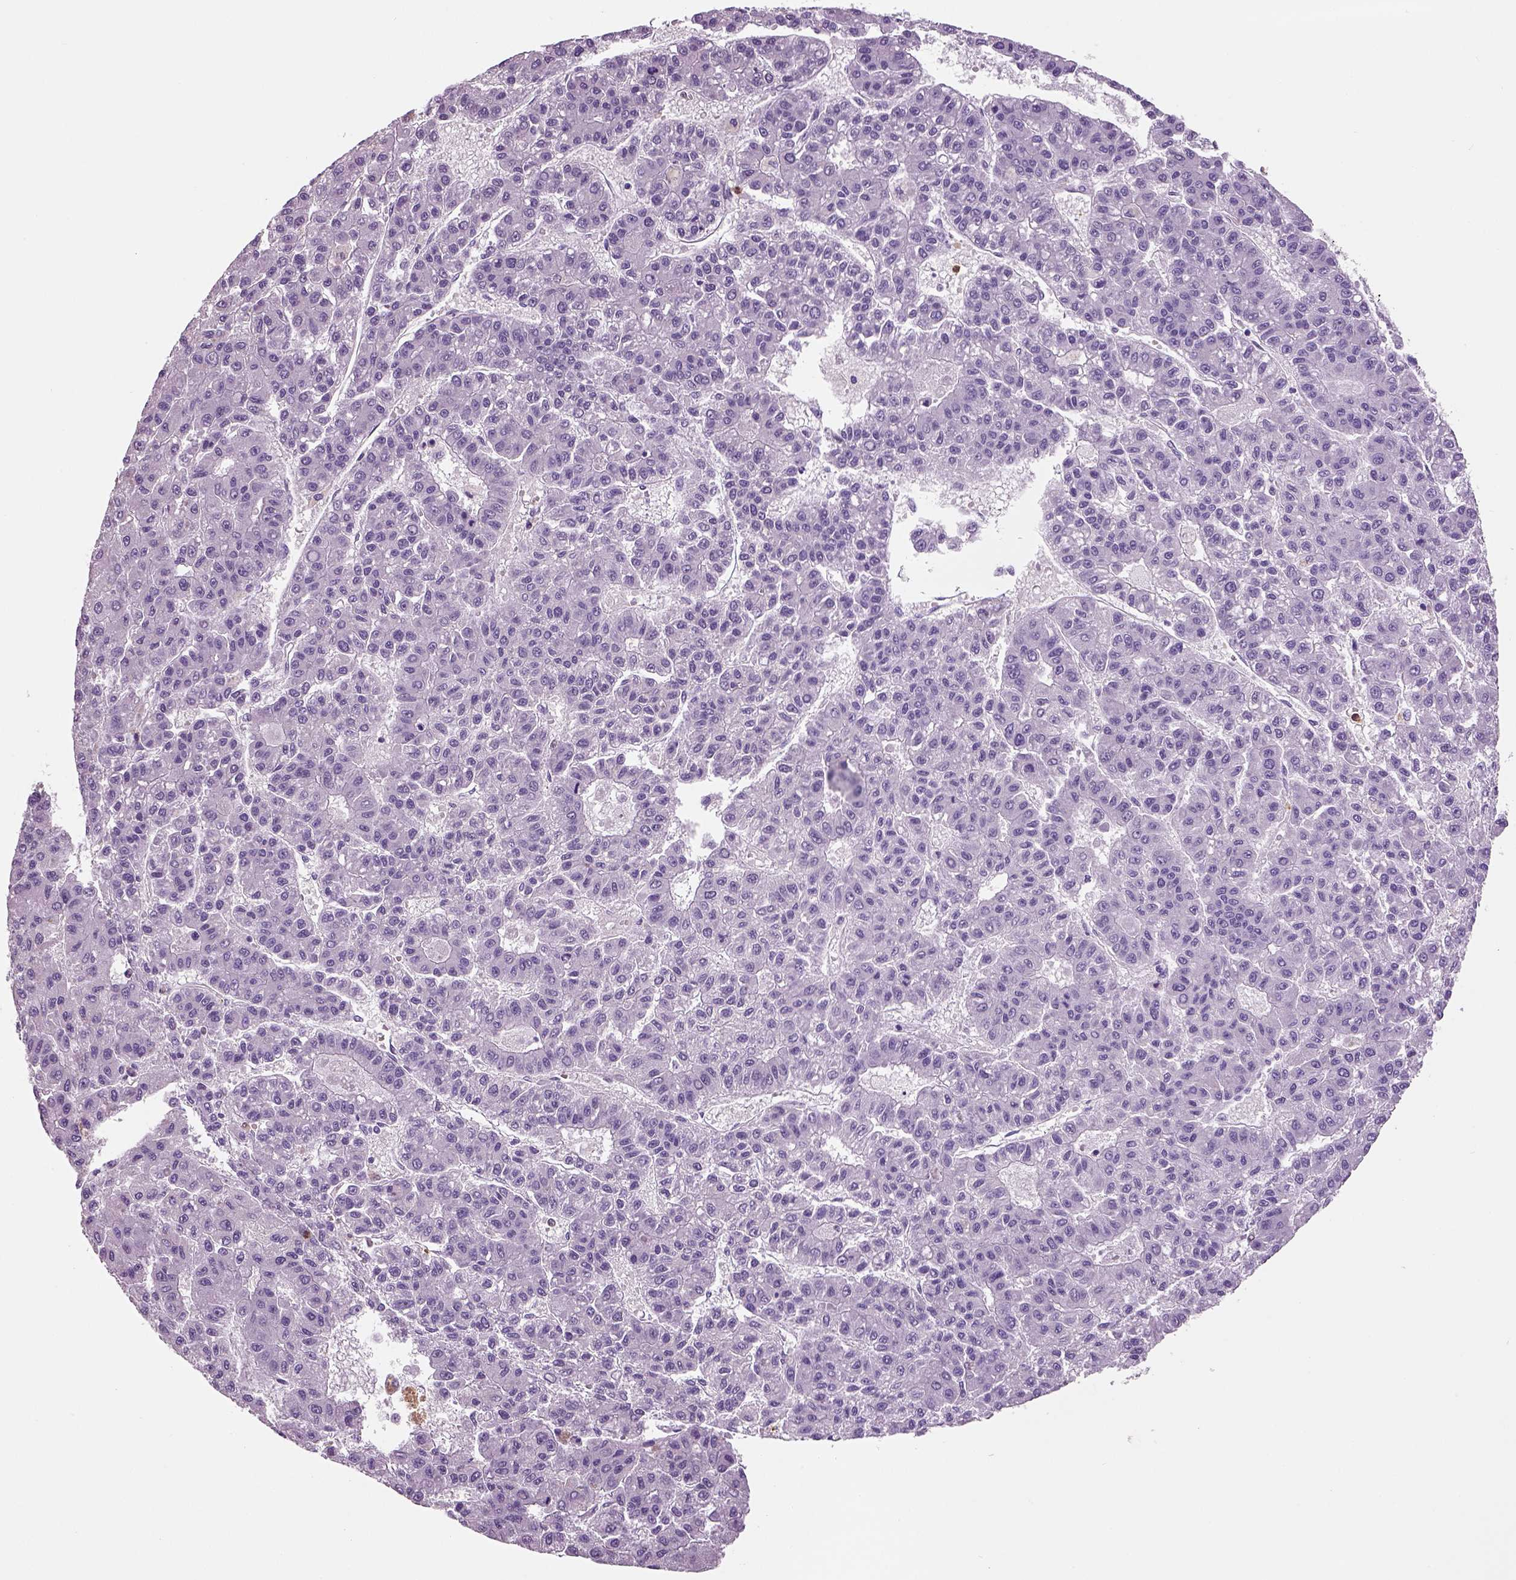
{"staining": {"intensity": "negative", "quantity": "none", "location": "none"}, "tissue": "liver cancer", "cell_type": "Tumor cells", "image_type": "cancer", "snomed": [{"axis": "morphology", "description": "Carcinoma, Hepatocellular, NOS"}, {"axis": "topography", "description": "Liver"}], "caption": "A high-resolution micrograph shows IHC staining of liver cancer (hepatocellular carcinoma), which shows no significant positivity in tumor cells. (DAB (3,3'-diaminobenzidine) immunohistochemistry (IHC) with hematoxylin counter stain).", "gene": "NECAB2", "patient": {"sex": "male", "age": 70}}